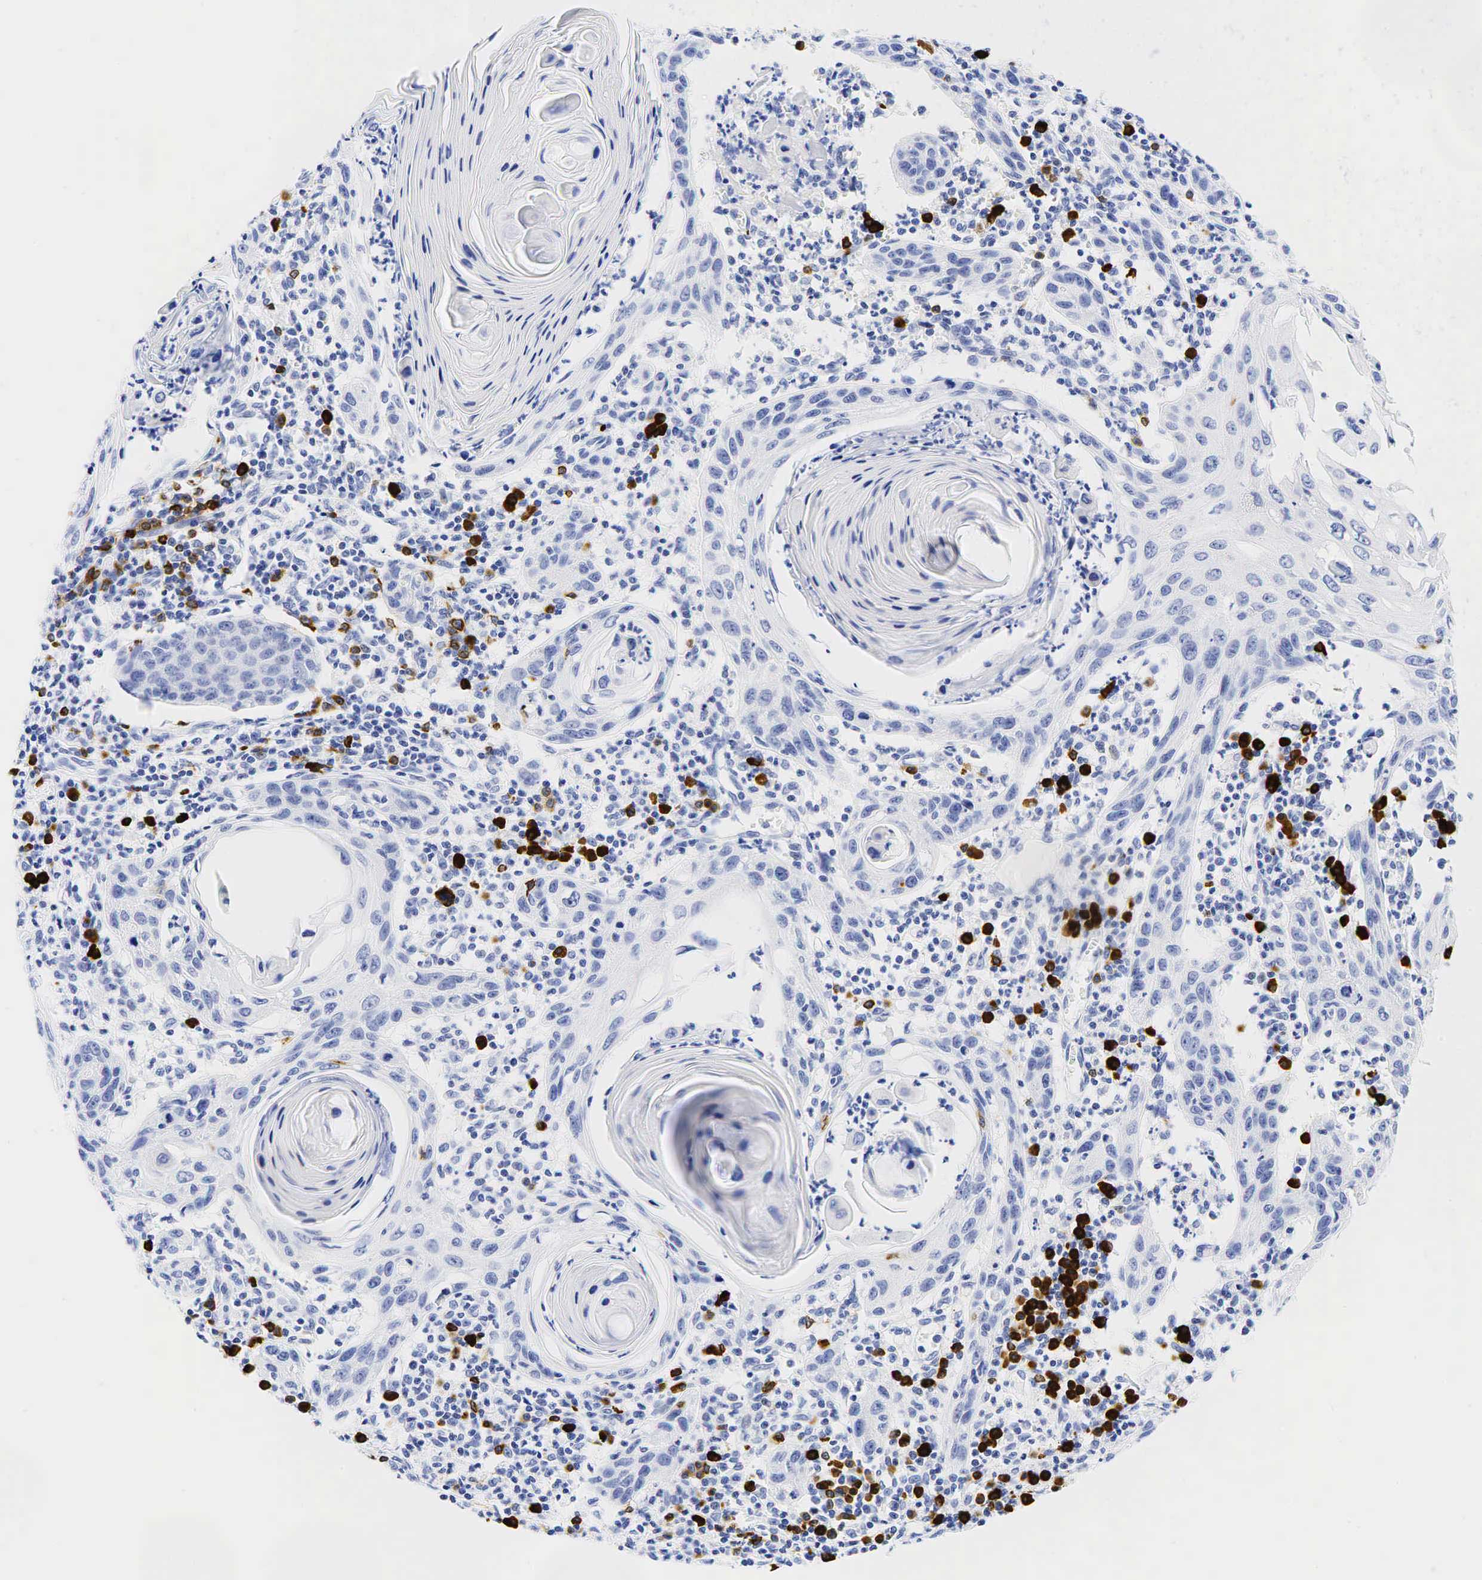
{"staining": {"intensity": "negative", "quantity": "none", "location": "none"}, "tissue": "skin cancer", "cell_type": "Tumor cells", "image_type": "cancer", "snomed": [{"axis": "morphology", "description": "Squamous cell carcinoma, NOS"}, {"axis": "topography", "description": "Skin"}], "caption": "Image shows no significant protein expression in tumor cells of skin squamous cell carcinoma.", "gene": "CD79A", "patient": {"sex": "female", "age": 74}}